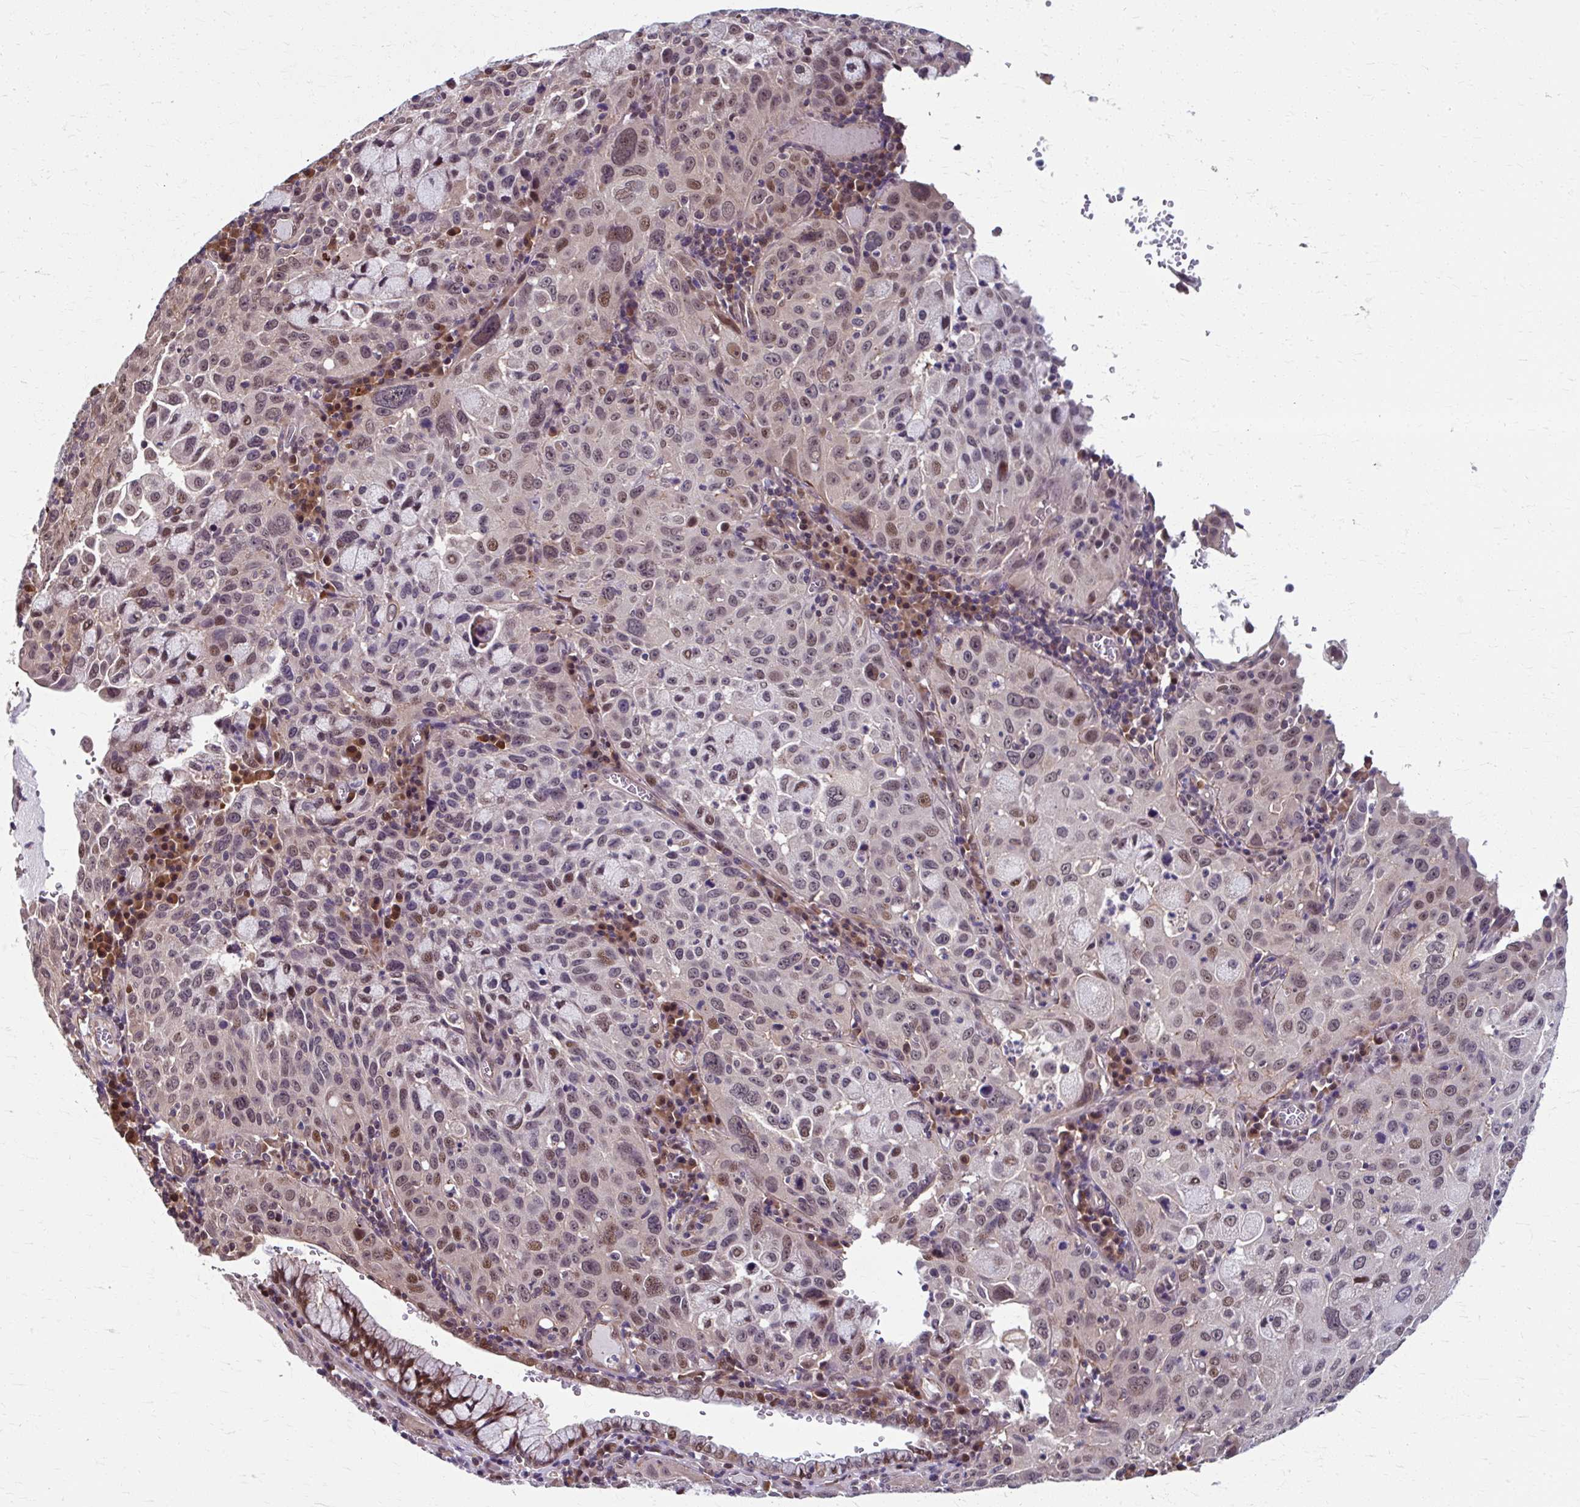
{"staining": {"intensity": "weak", "quantity": "25%-75%", "location": "nuclear"}, "tissue": "cervical cancer", "cell_type": "Tumor cells", "image_type": "cancer", "snomed": [{"axis": "morphology", "description": "Squamous cell carcinoma, NOS"}, {"axis": "topography", "description": "Cervix"}], "caption": "Weak nuclear expression is present in about 25%-75% of tumor cells in squamous cell carcinoma (cervical). The staining was performed using DAB to visualize the protein expression in brown, while the nuclei were stained in blue with hematoxylin (Magnification: 20x).", "gene": "ZNF555", "patient": {"sex": "female", "age": 42}}